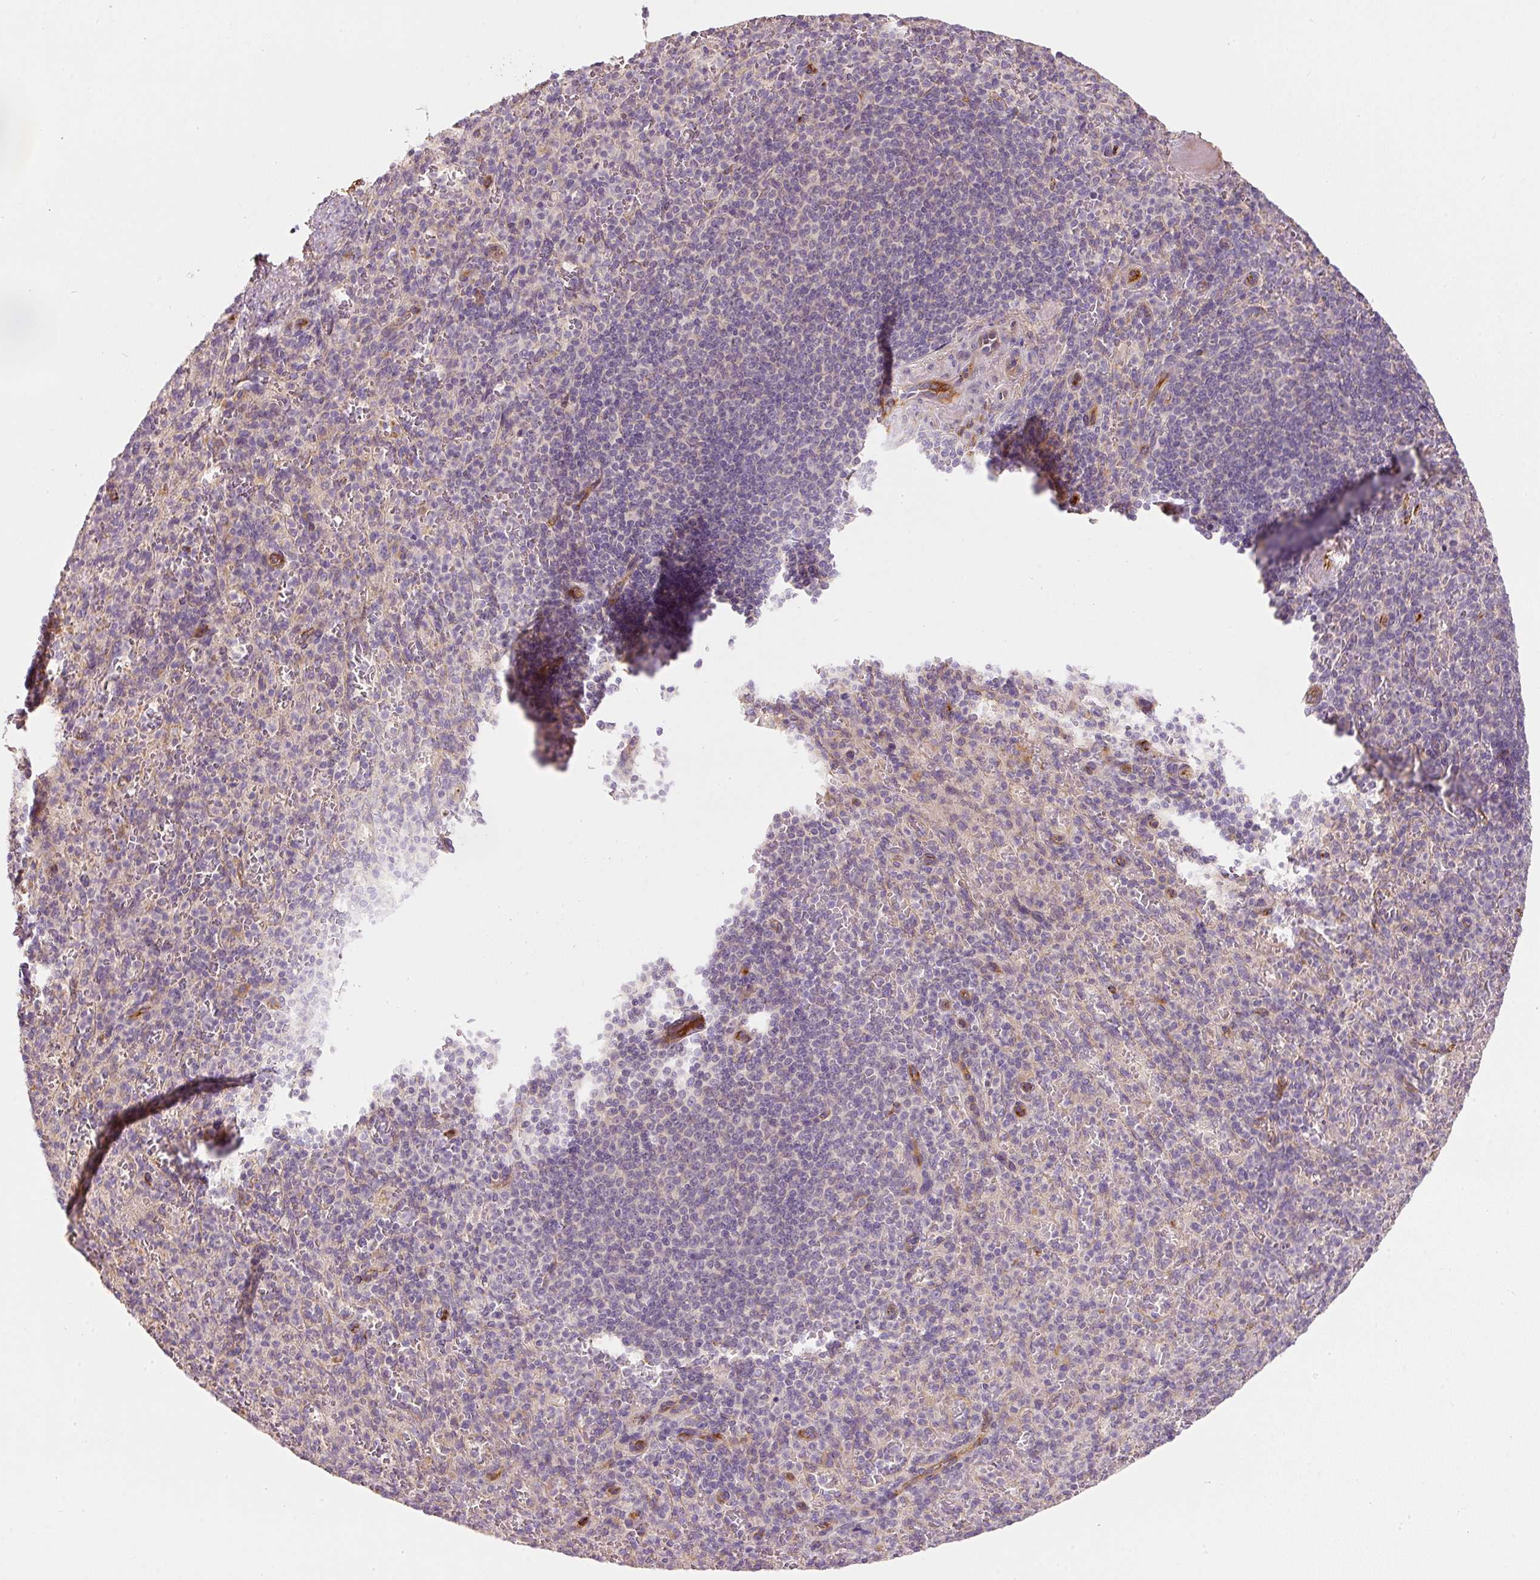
{"staining": {"intensity": "negative", "quantity": "none", "location": "none"}, "tissue": "spleen", "cell_type": "Cells in red pulp", "image_type": "normal", "snomed": [{"axis": "morphology", "description": "Normal tissue, NOS"}, {"axis": "topography", "description": "Spleen"}], "caption": "This is a photomicrograph of immunohistochemistry staining of benign spleen, which shows no positivity in cells in red pulp.", "gene": "RNF167", "patient": {"sex": "female", "age": 74}}